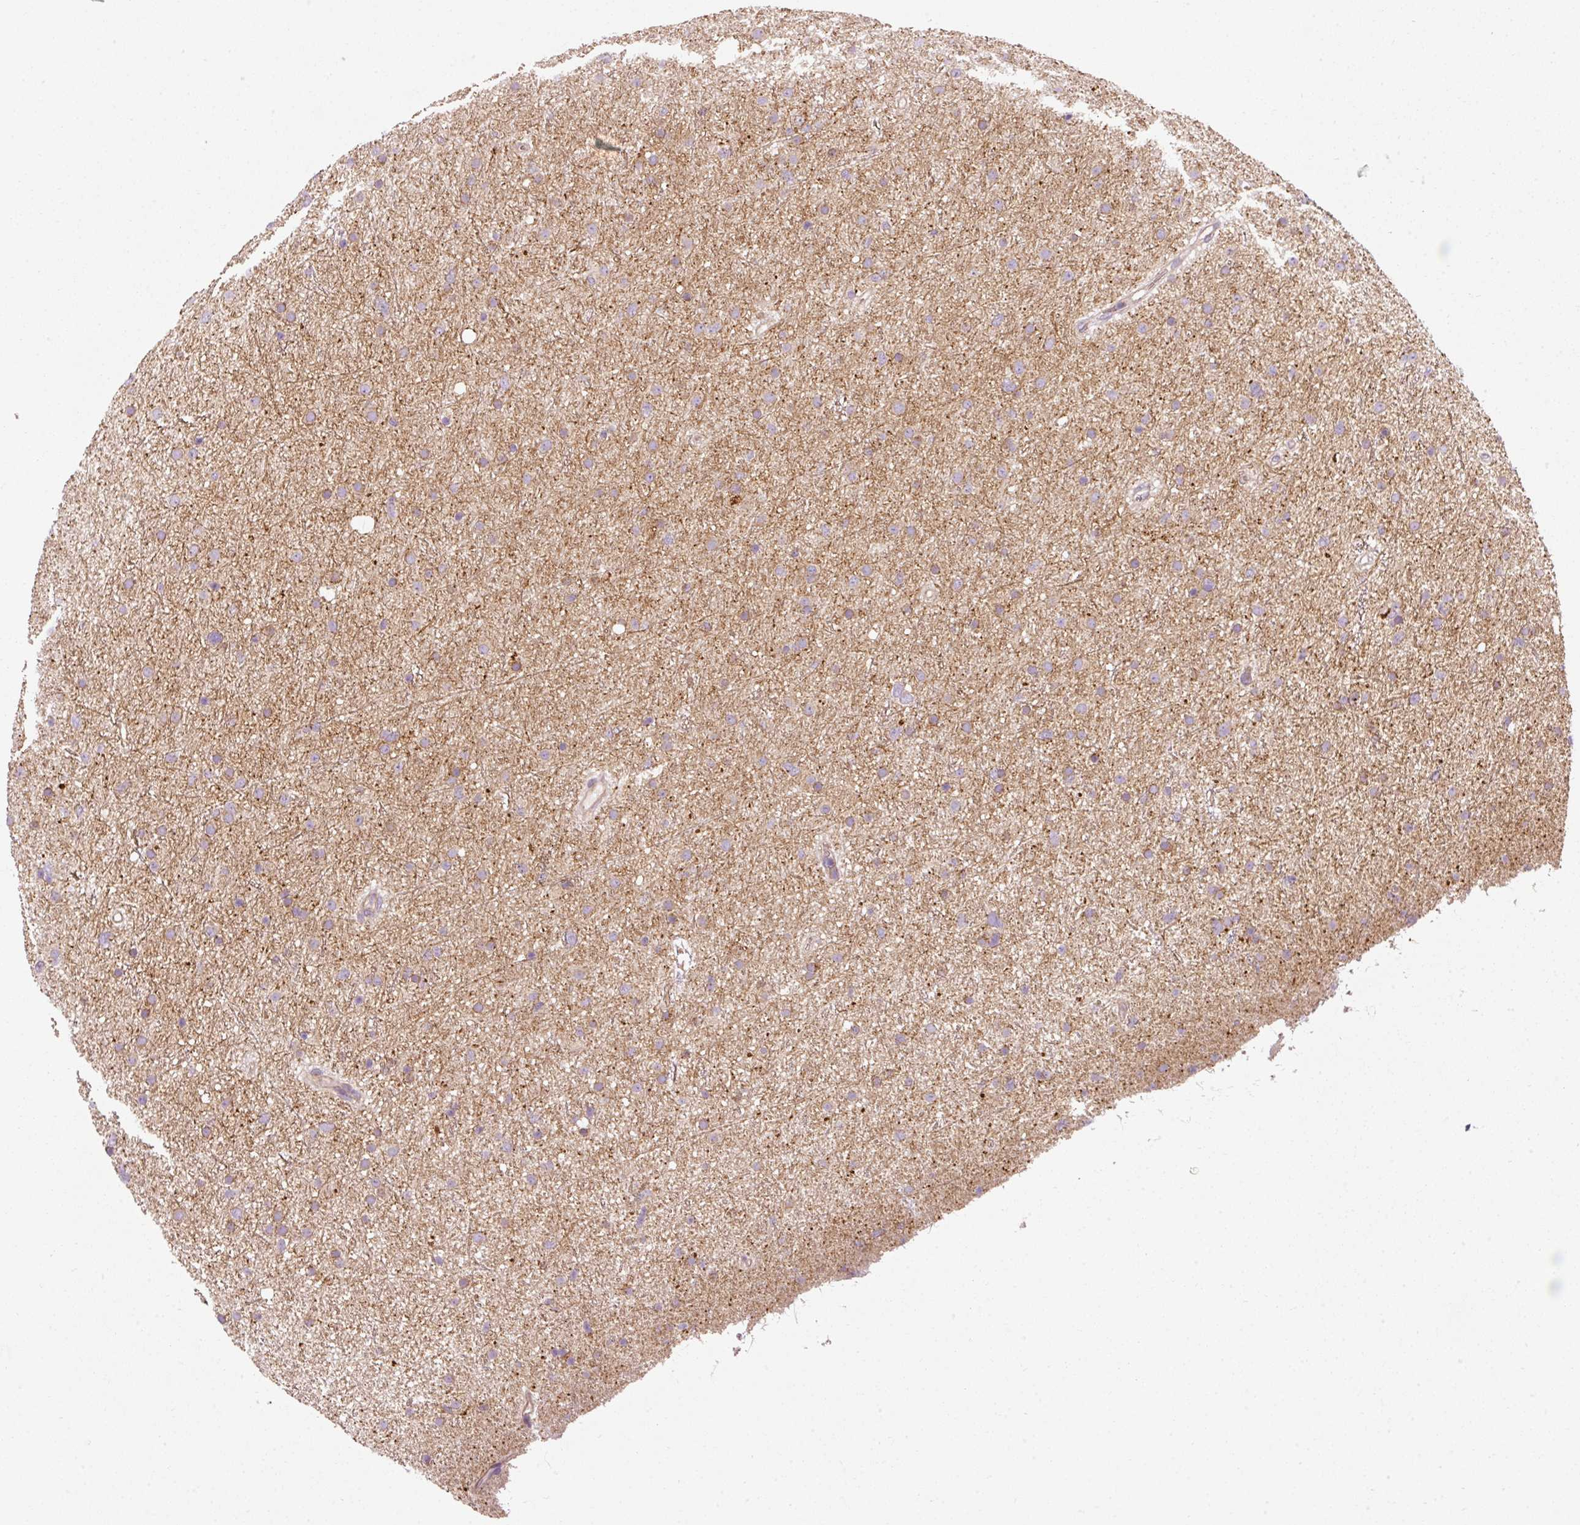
{"staining": {"intensity": "weak", "quantity": "25%-75%", "location": "cytoplasmic/membranous"}, "tissue": "glioma", "cell_type": "Tumor cells", "image_type": "cancer", "snomed": [{"axis": "morphology", "description": "Glioma, malignant, Low grade"}, {"axis": "topography", "description": "Cerebral cortex"}], "caption": "High-magnification brightfield microscopy of malignant glioma (low-grade) stained with DAB (brown) and counterstained with hematoxylin (blue). tumor cells exhibit weak cytoplasmic/membranous staining is seen in approximately25%-75% of cells.", "gene": "NAPA", "patient": {"sex": "female", "age": 39}}